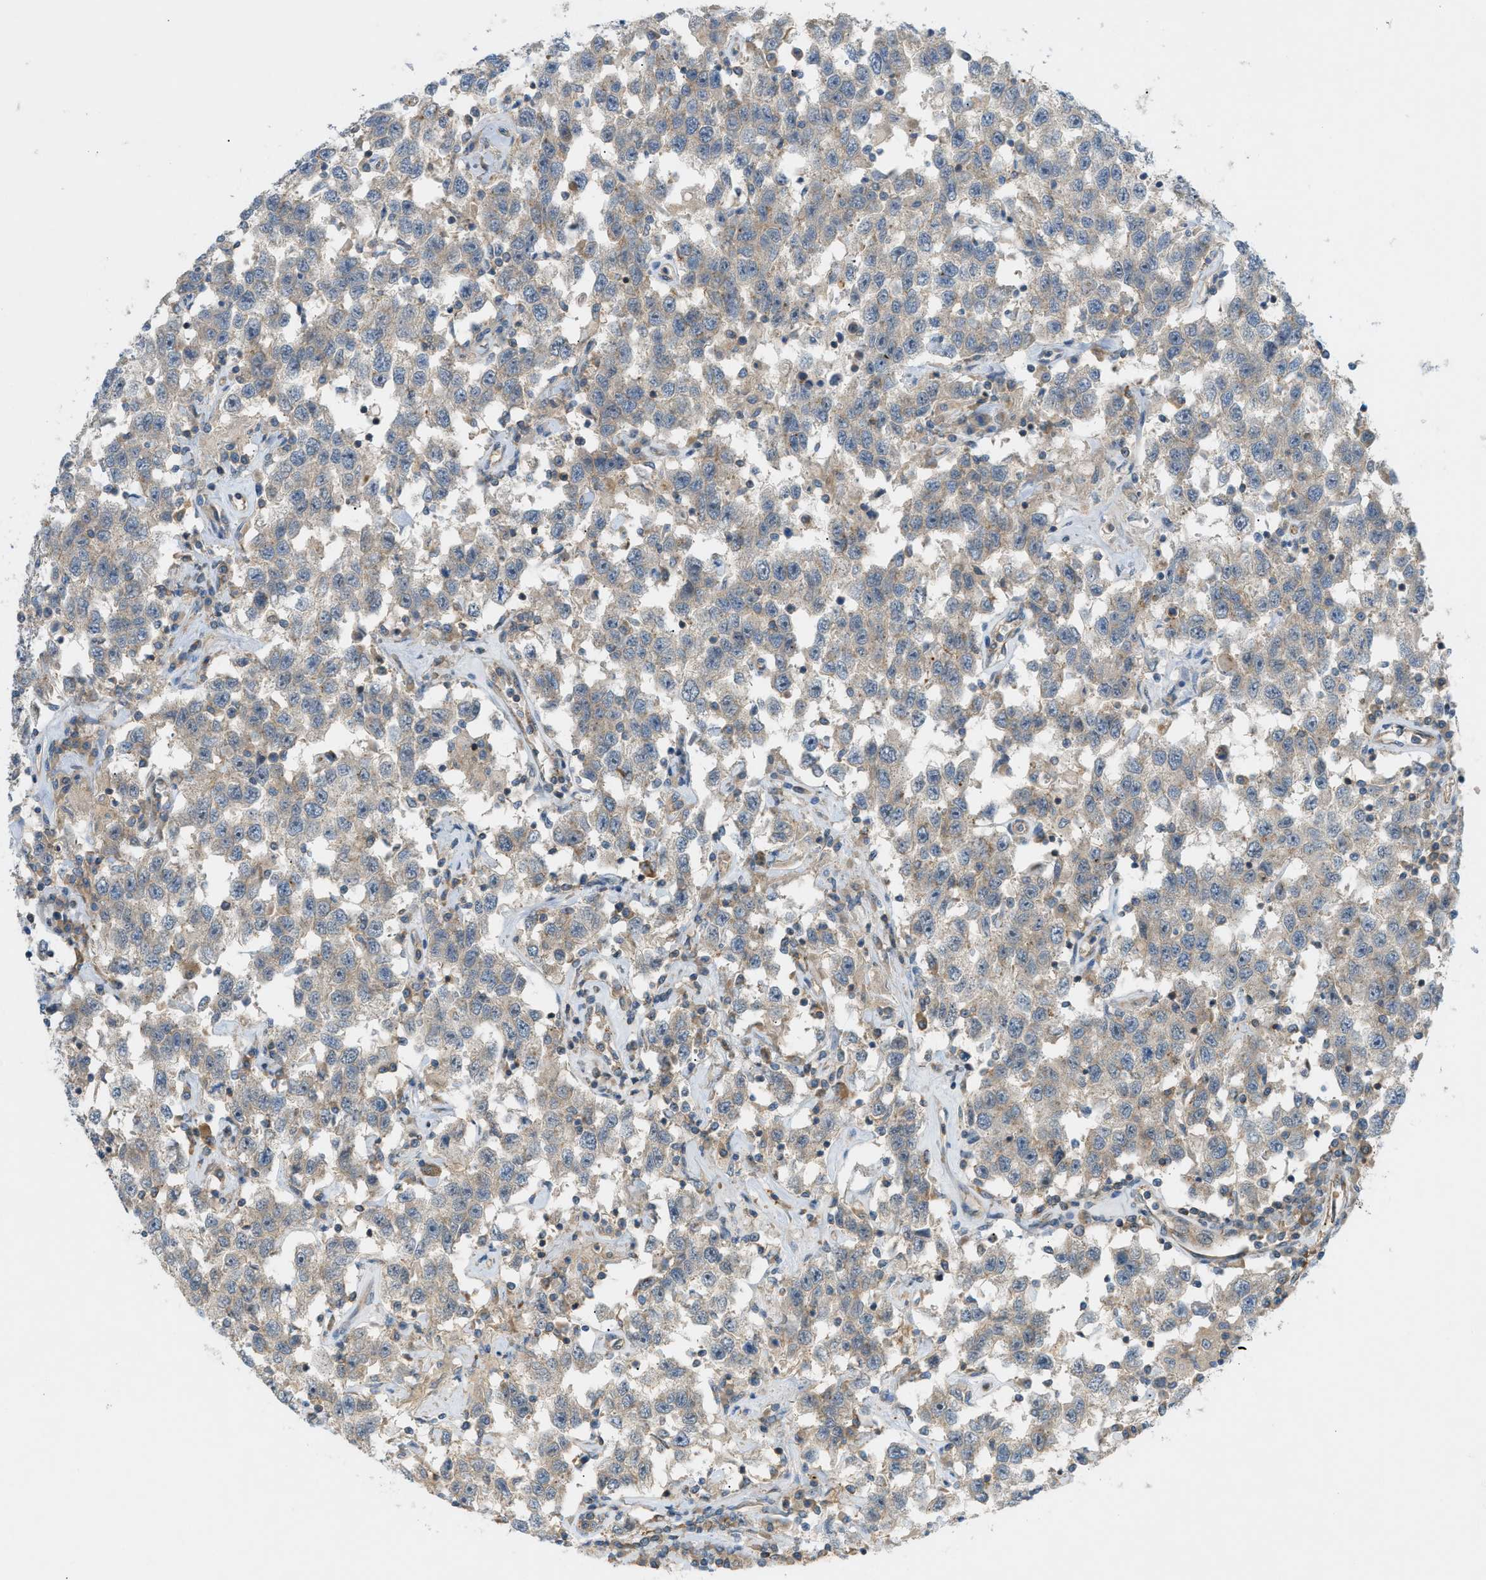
{"staining": {"intensity": "weak", "quantity": ">75%", "location": "cytoplasmic/membranous"}, "tissue": "testis cancer", "cell_type": "Tumor cells", "image_type": "cancer", "snomed": [{"axis": "morphology", "description": "Seminoma, NOS"}, {"axis": "topography", "description": "Testis"}], "caption": "Weak cytoplasmic/membranous positivity for a protein is identified in approximately >75% of tumor cells of testis cancer (seminoma) using IHC.", "gene": "GRK6", "patient": {"sex": "male", "age": 41}}